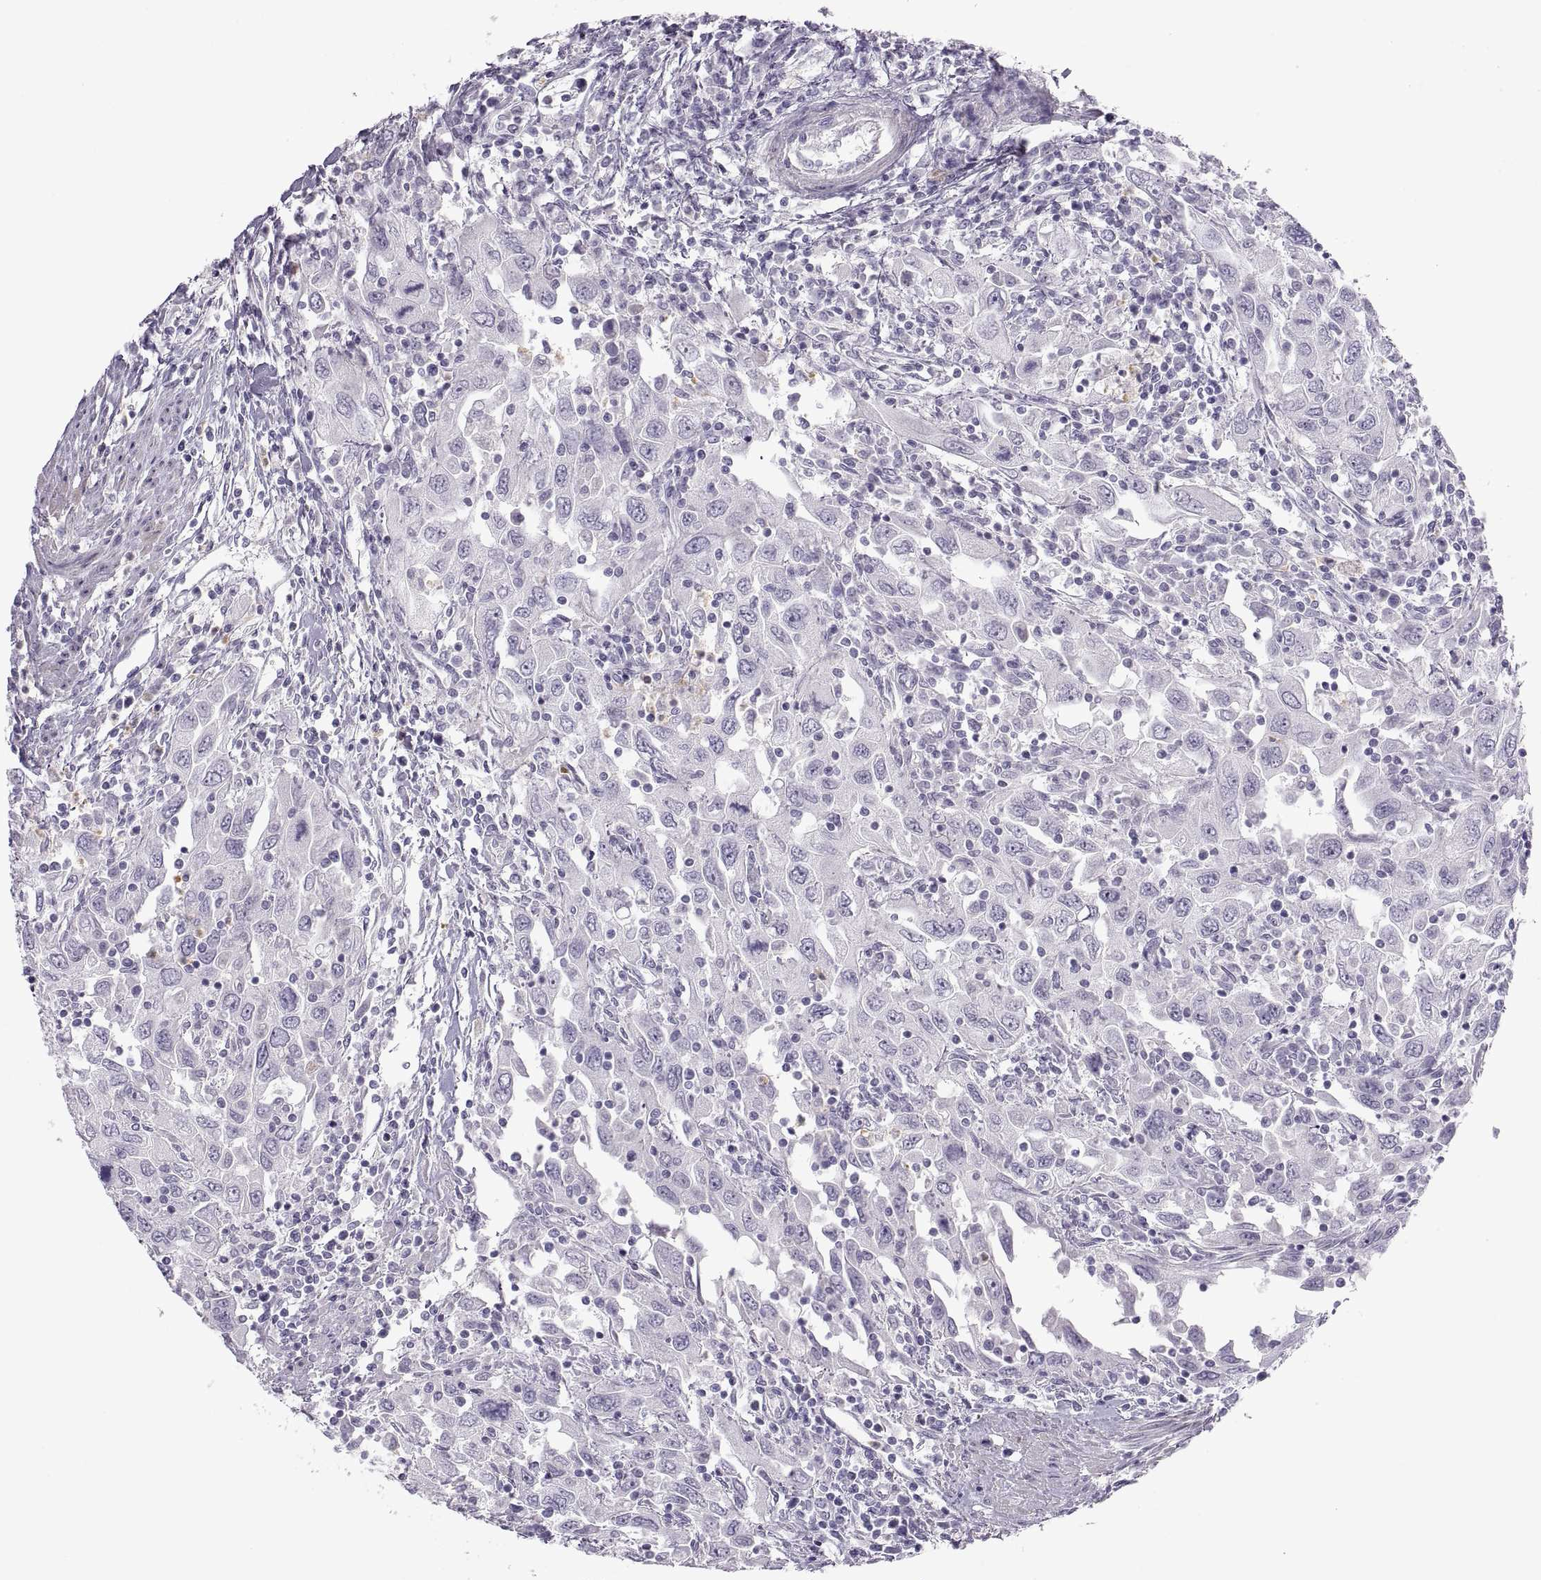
{"staining": {"intensity": "negative", "quantity": "none", "location": "none"}, "tissue": "urothelial cancer", "cell_type": "Tumor cells", "image_type": "cancer", "snomed": [{"axis": "morphology", "description": "Urothelial carcinoma, High grade"}, {"axis": "topography", "description": "Urinary bladder"}], "caption": "DAB (3,3'-diaminobenzidine) immunohistochemical staining of human high-grade urothelial carcinoma demonstrates no significant staining in tumor cells.", "gene": "C3orf22", "patient": {"sex": "male", "age": 76}}